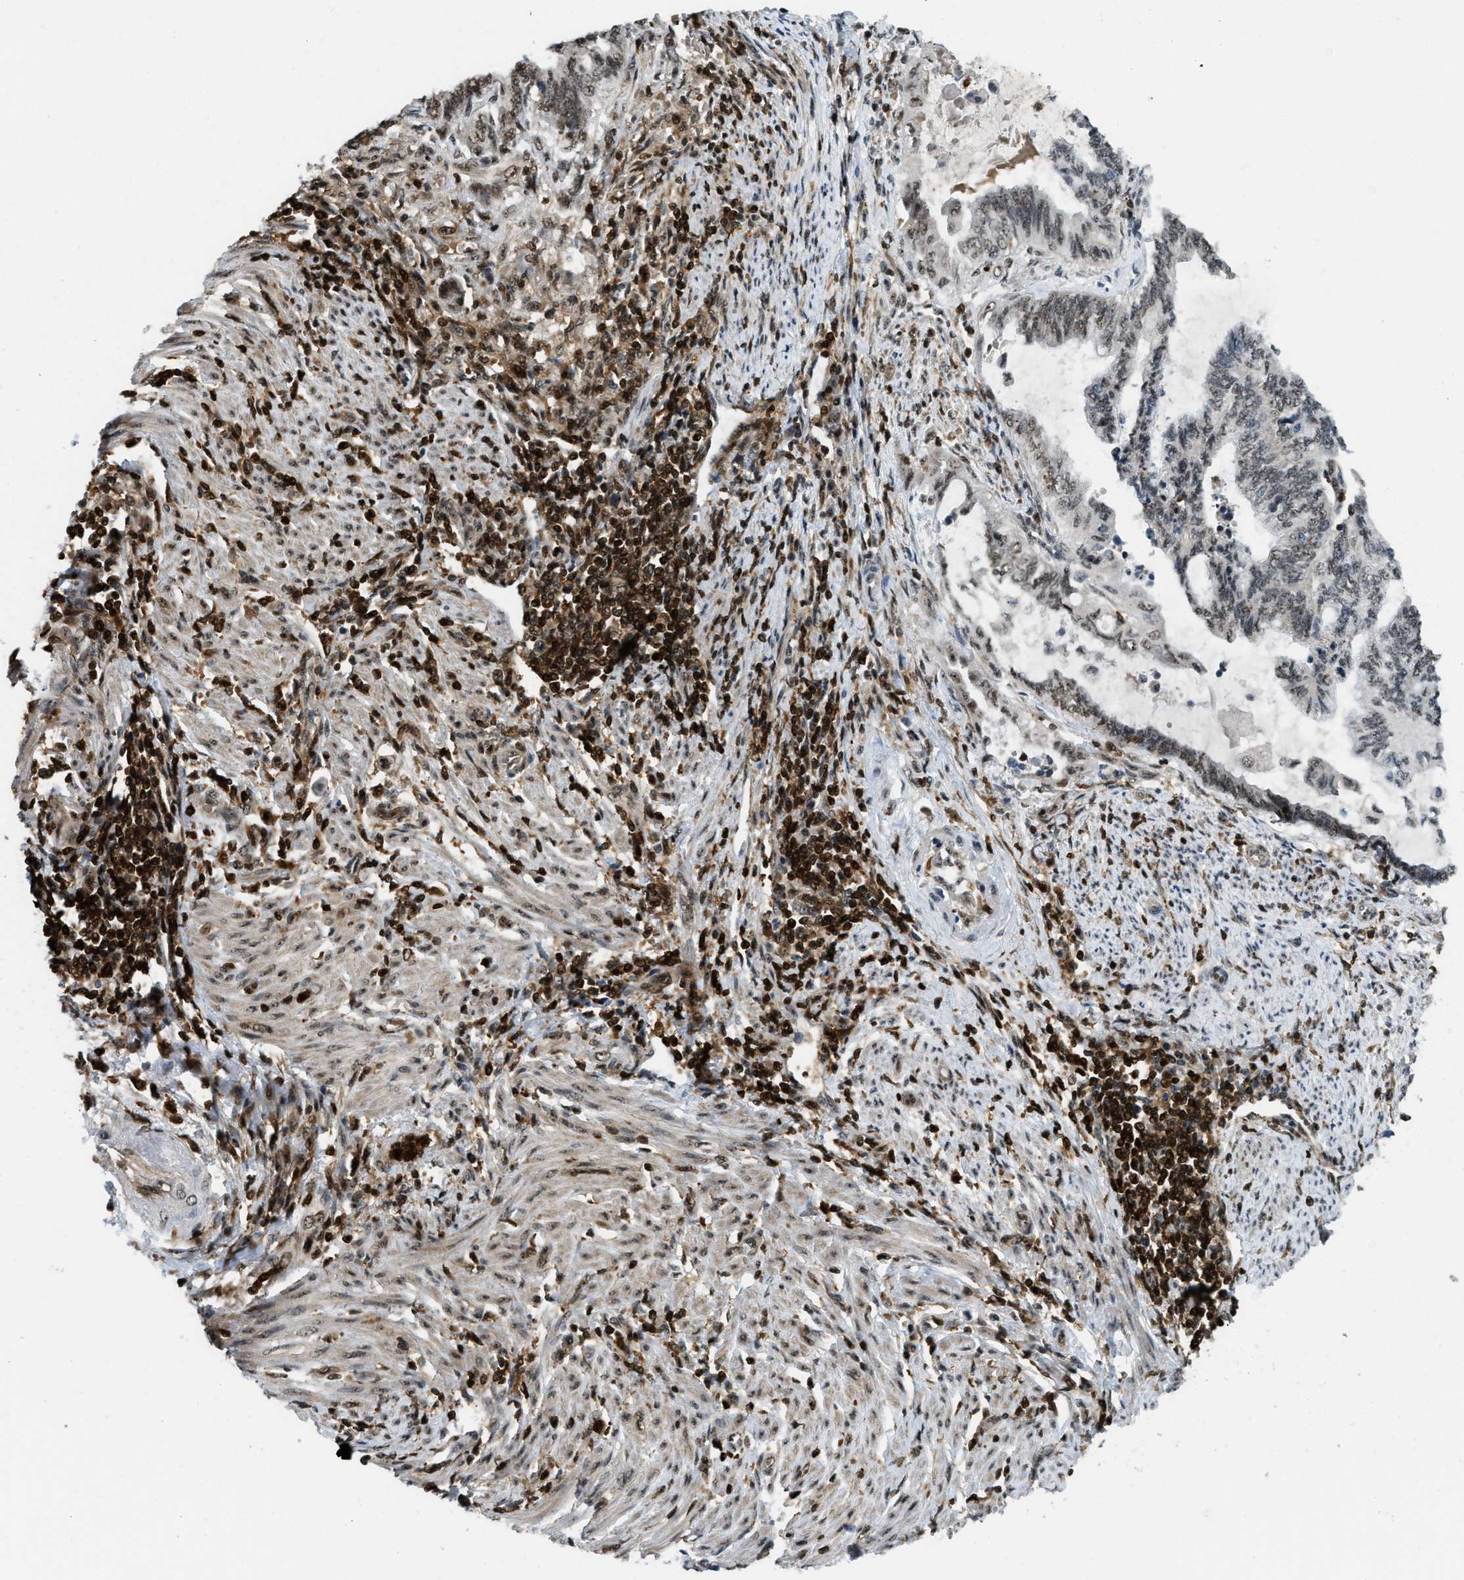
{"staining": {"intensity": "weak", "quantity": "25%-75%", "location": "nuclear"}, "tissue": "endometrial cancer", "cell_type": "Tumor cells", "image_type": "cancer", "snomed": [{"axis": "morphology", "description": "Adenocarcinoma, NOS"}, {"axis": "topography", "description": "Uterus"}, {"axis": "topography", "description": "Endometrium"}], "caption": "Immunohistochemistry (IHC) histopathology image of human endometrial cancer stained for a protein (brown), which reveals low levels of weak nuclear staining in about 25%-75% of tumor cells.", "gene": "E2F1", "patient": {"sex": "female", "age": 70}}